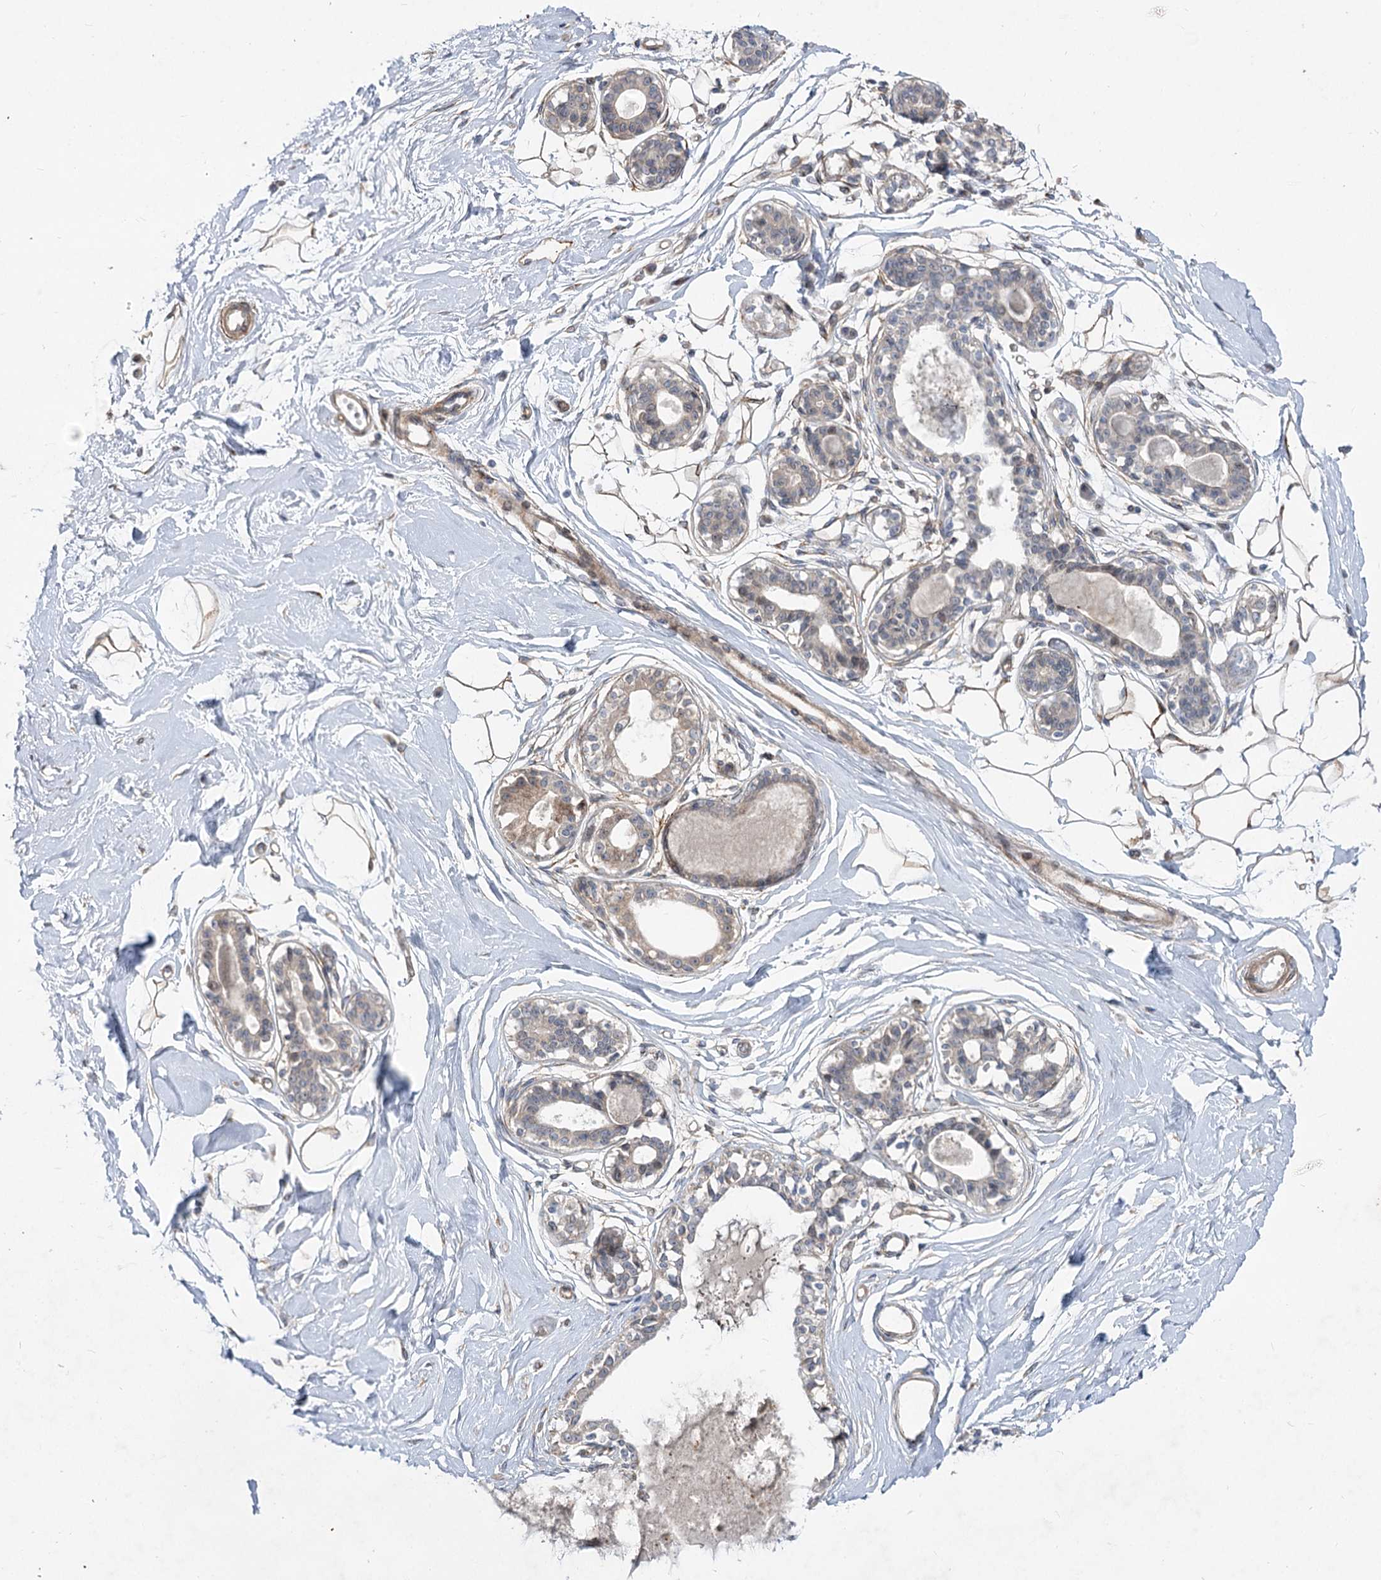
{"staining": {"intensity": "negative", "quantity": "none", "location": "none"}, "tissue": "breast", "cell_type": "Adipocytes", "image_type": "normal", "snomed": [{"axis": "morphology", "description": "Normal tissue, NOS"}, {"axis": "topography", "description": "Breast"}], "caption": "Breast stained for a protein using IHC exhibits no staining adipocytes.", "gene": "SH3BP5L", "patient": {"sex": "female", "age": 45}}